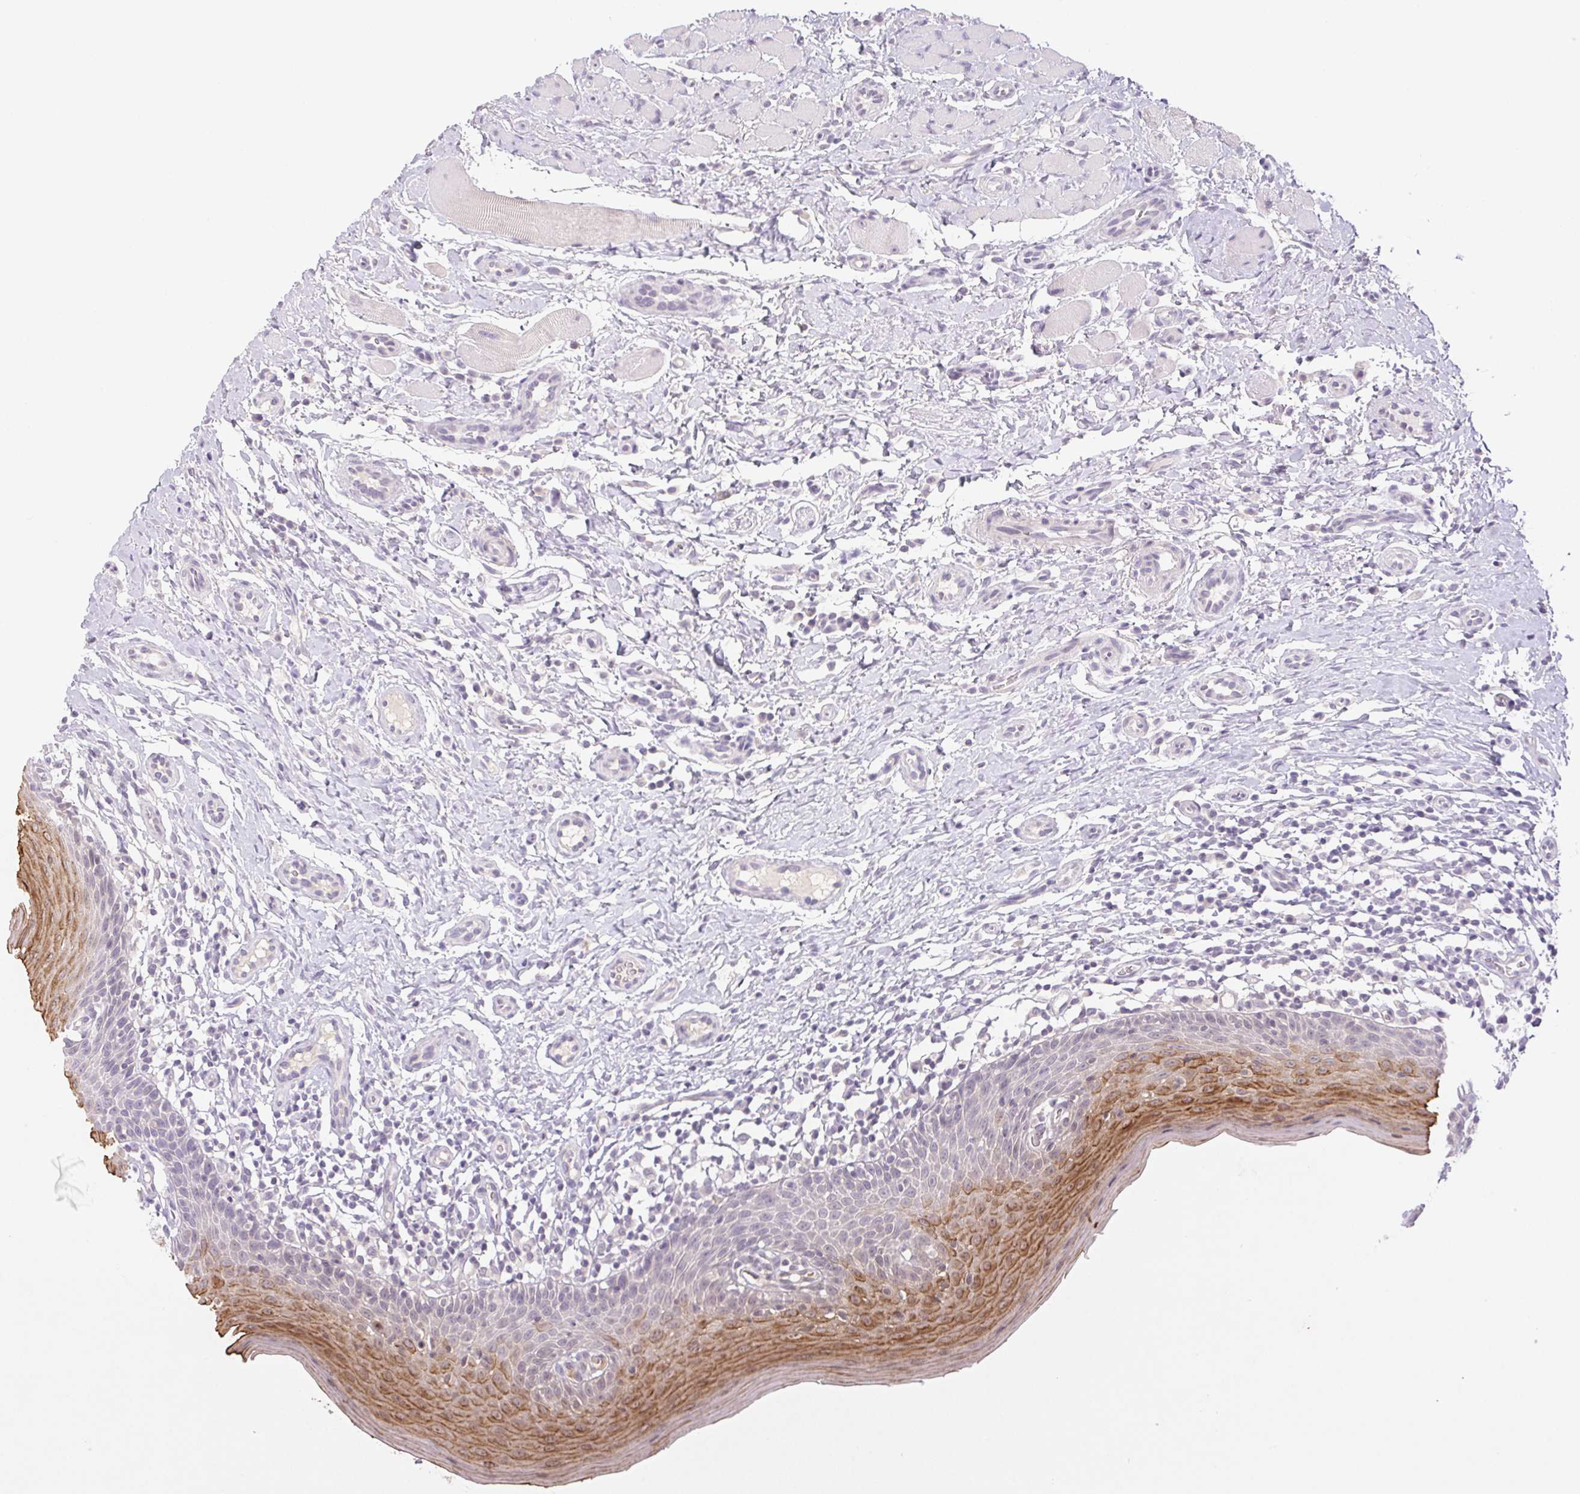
{"staining": {"intensity": "moderate", "quantity": "25%-75%", "location": "cytoplasmic/membranous"}, "tissue": "oral mucosa", "cell_type": "Squamous epithelial cells", "image_type": "normal", "snomed": [{"axis": "morphology", "description": "Normal tissue, NOS"}, {"axis": "topography", "description": "Oral tissue"}, {"axis": "topography", "description": "Tounge, NOS"}], "caption": "High-power microscopy captured an IHC photomicrograph of unremarkable oral mucosa, revealing moderate cytoplasmic/membranous staining in about 25%-75% of squamous epithelial cells.", "gene": "PI3", "patient": {"sex": "female", "age": 58}}